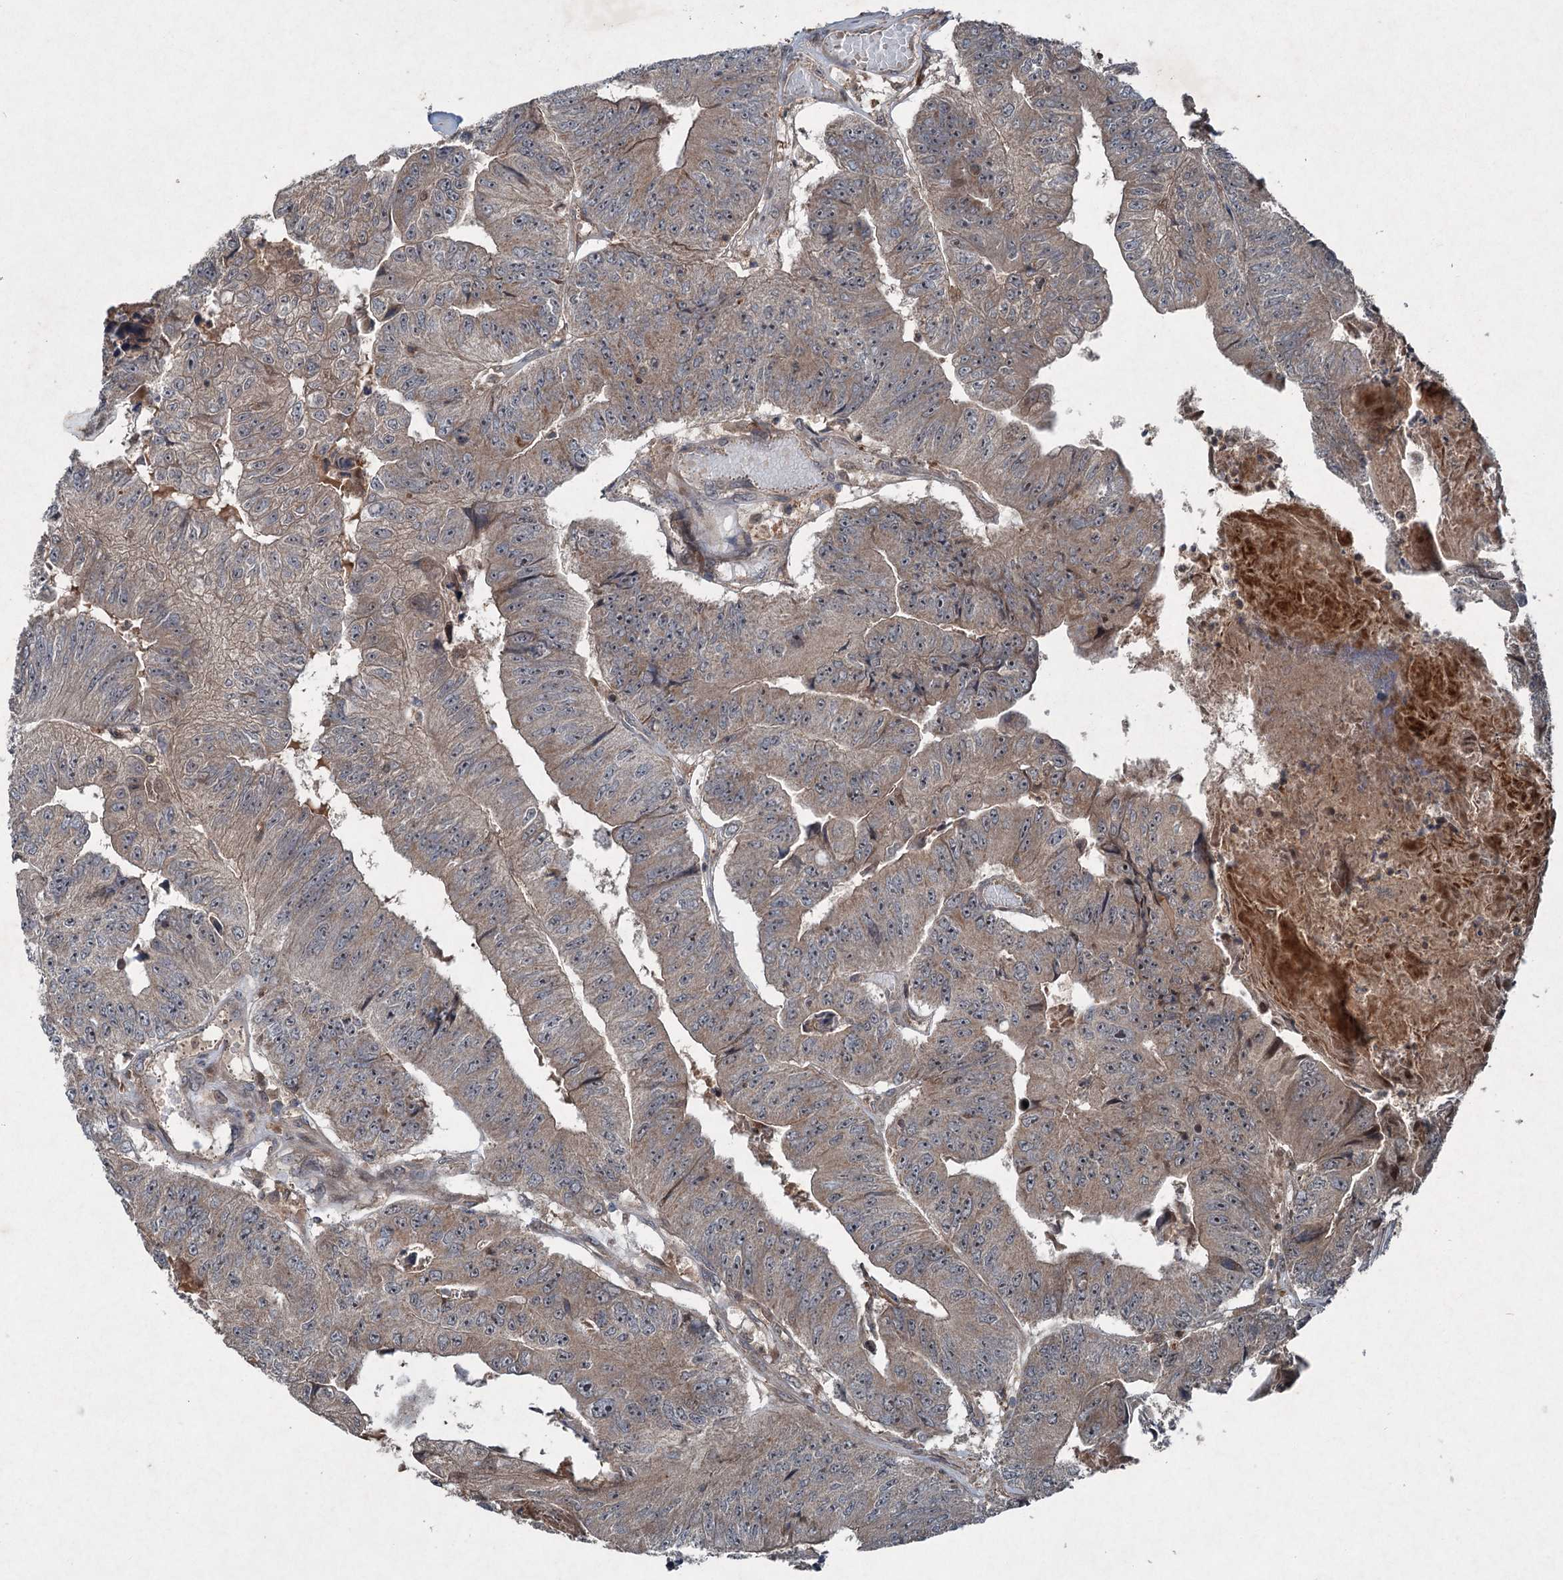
{"staining": {"intensity": "weak", "quantity": ">75%", "location": "cytoplasmic/membranous"}, "tissue": "colorectal cancer", "cell_type": "Tumor cells", "image_type": "cancer", "snomed": [{"axis": "morphology", "description": "Adenocarcinoma, NOS"}, {"axis": "topography", "description": "Colon"}], "caption": "DAB (3,3'-diaminobenzidine) immunohistochemical staining of human adenocarcinoma (colorectal) shows weak cytoplasmic/membranous protein staining in approximately >75% of tumor cells.", "gene": "ALAS1", "patient": {"sex": "female", "age": 67}}